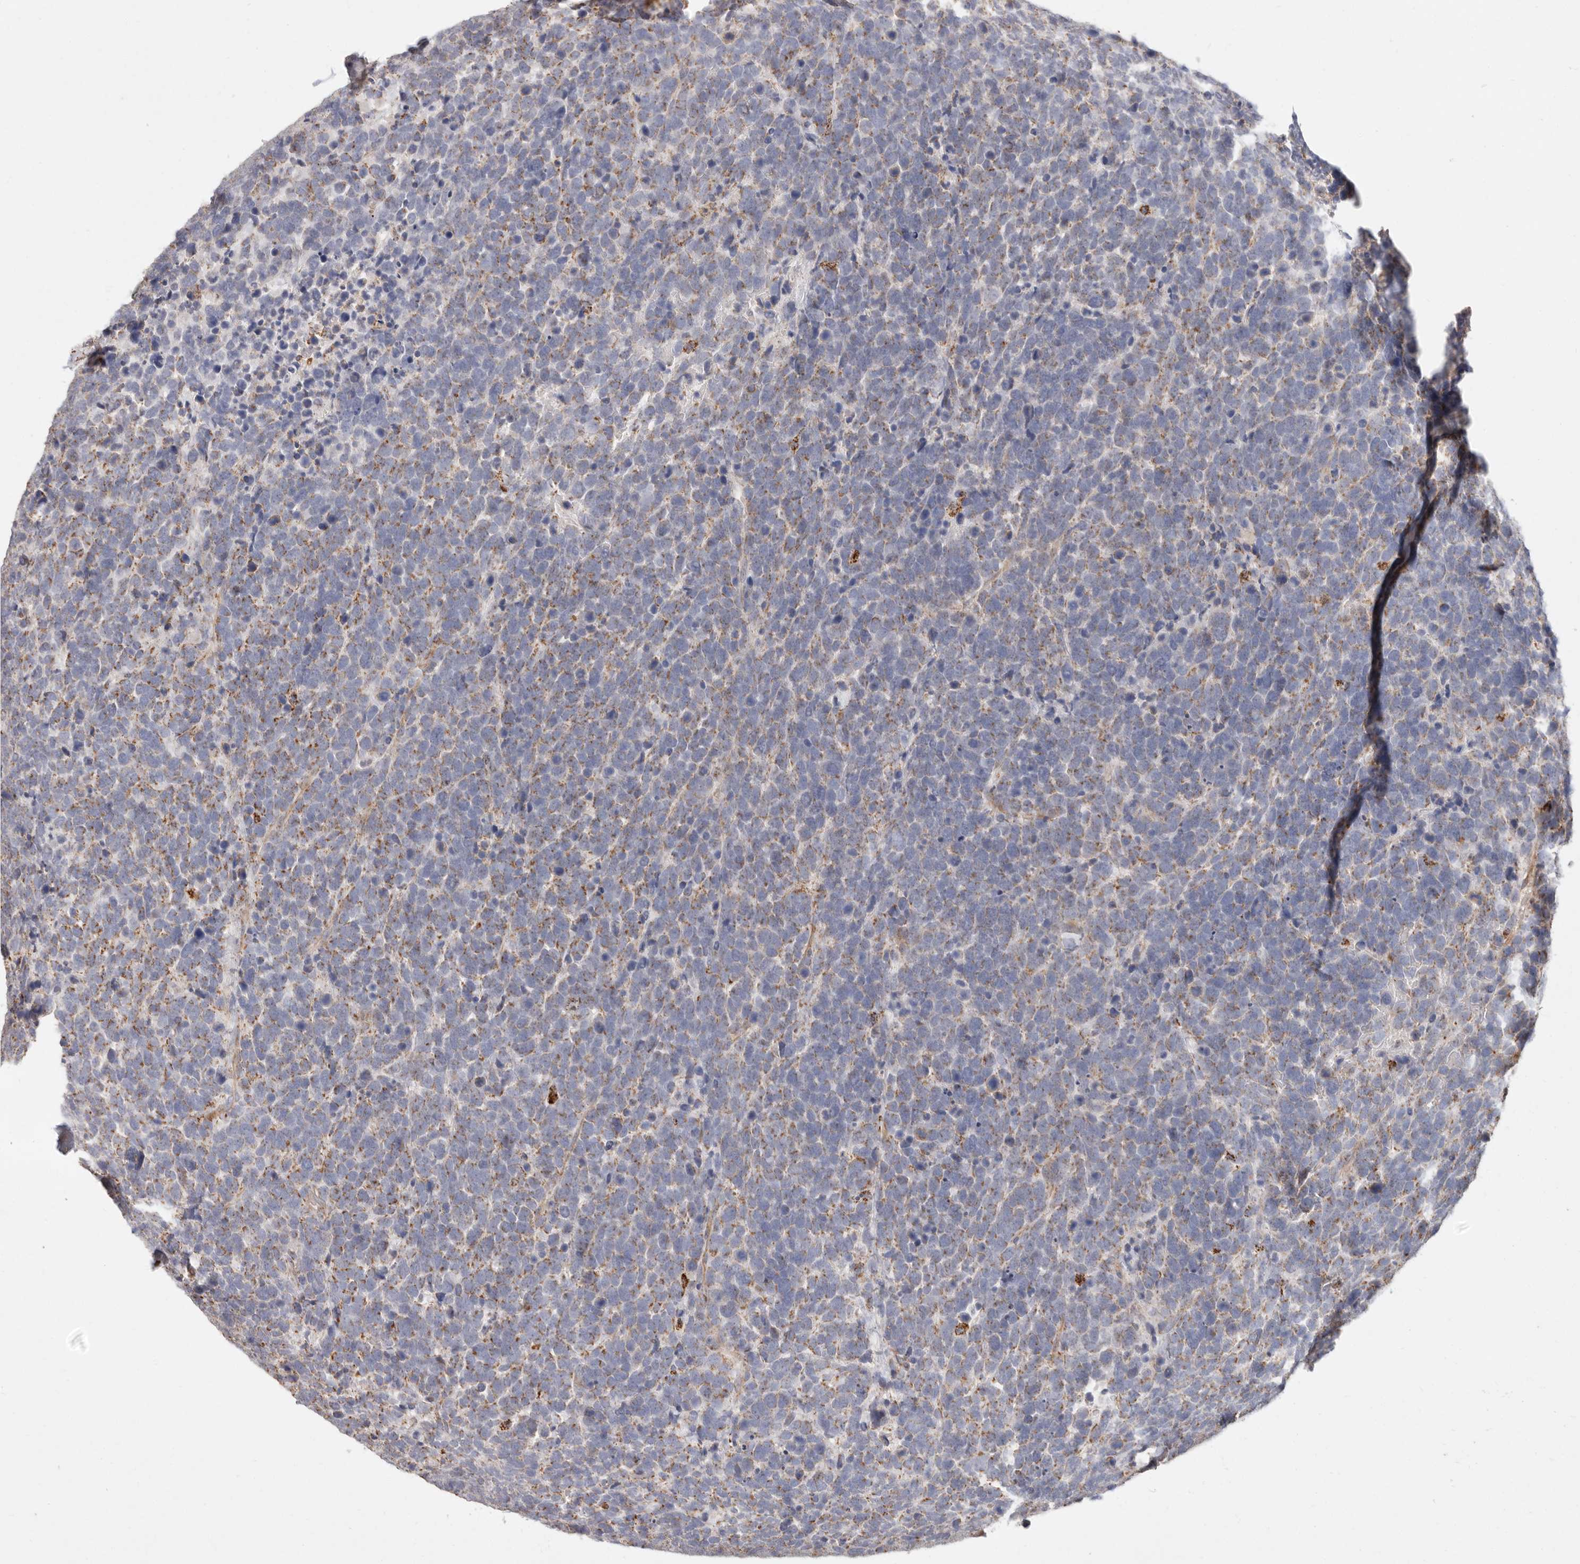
{"staining": {"intensity": "moderate", "quantity": ">75%", "location": "cytoplasmic/membranous"}, "tissue": "urothelial cancer", "cell_type": "Tumor cells", "image_type": "cancer", "snomed": [{"axis": "morphology", "description": "Urothelial carcinoma, High grade"}, {"axis": "topography", "description": "Urinary bladder"}], "caption": "Protein staining demonstrates moderate cytoplasmic/membranous staining in approximately >75% of tumor cells in high-grade urothelial carcinoma. (DAB (3,3'-diaminobenzidine) IHC with brightfield microscopy, high magnification).", "gene": "ARHGEF10L", "patient": {"sex": "female", "age": 82}}